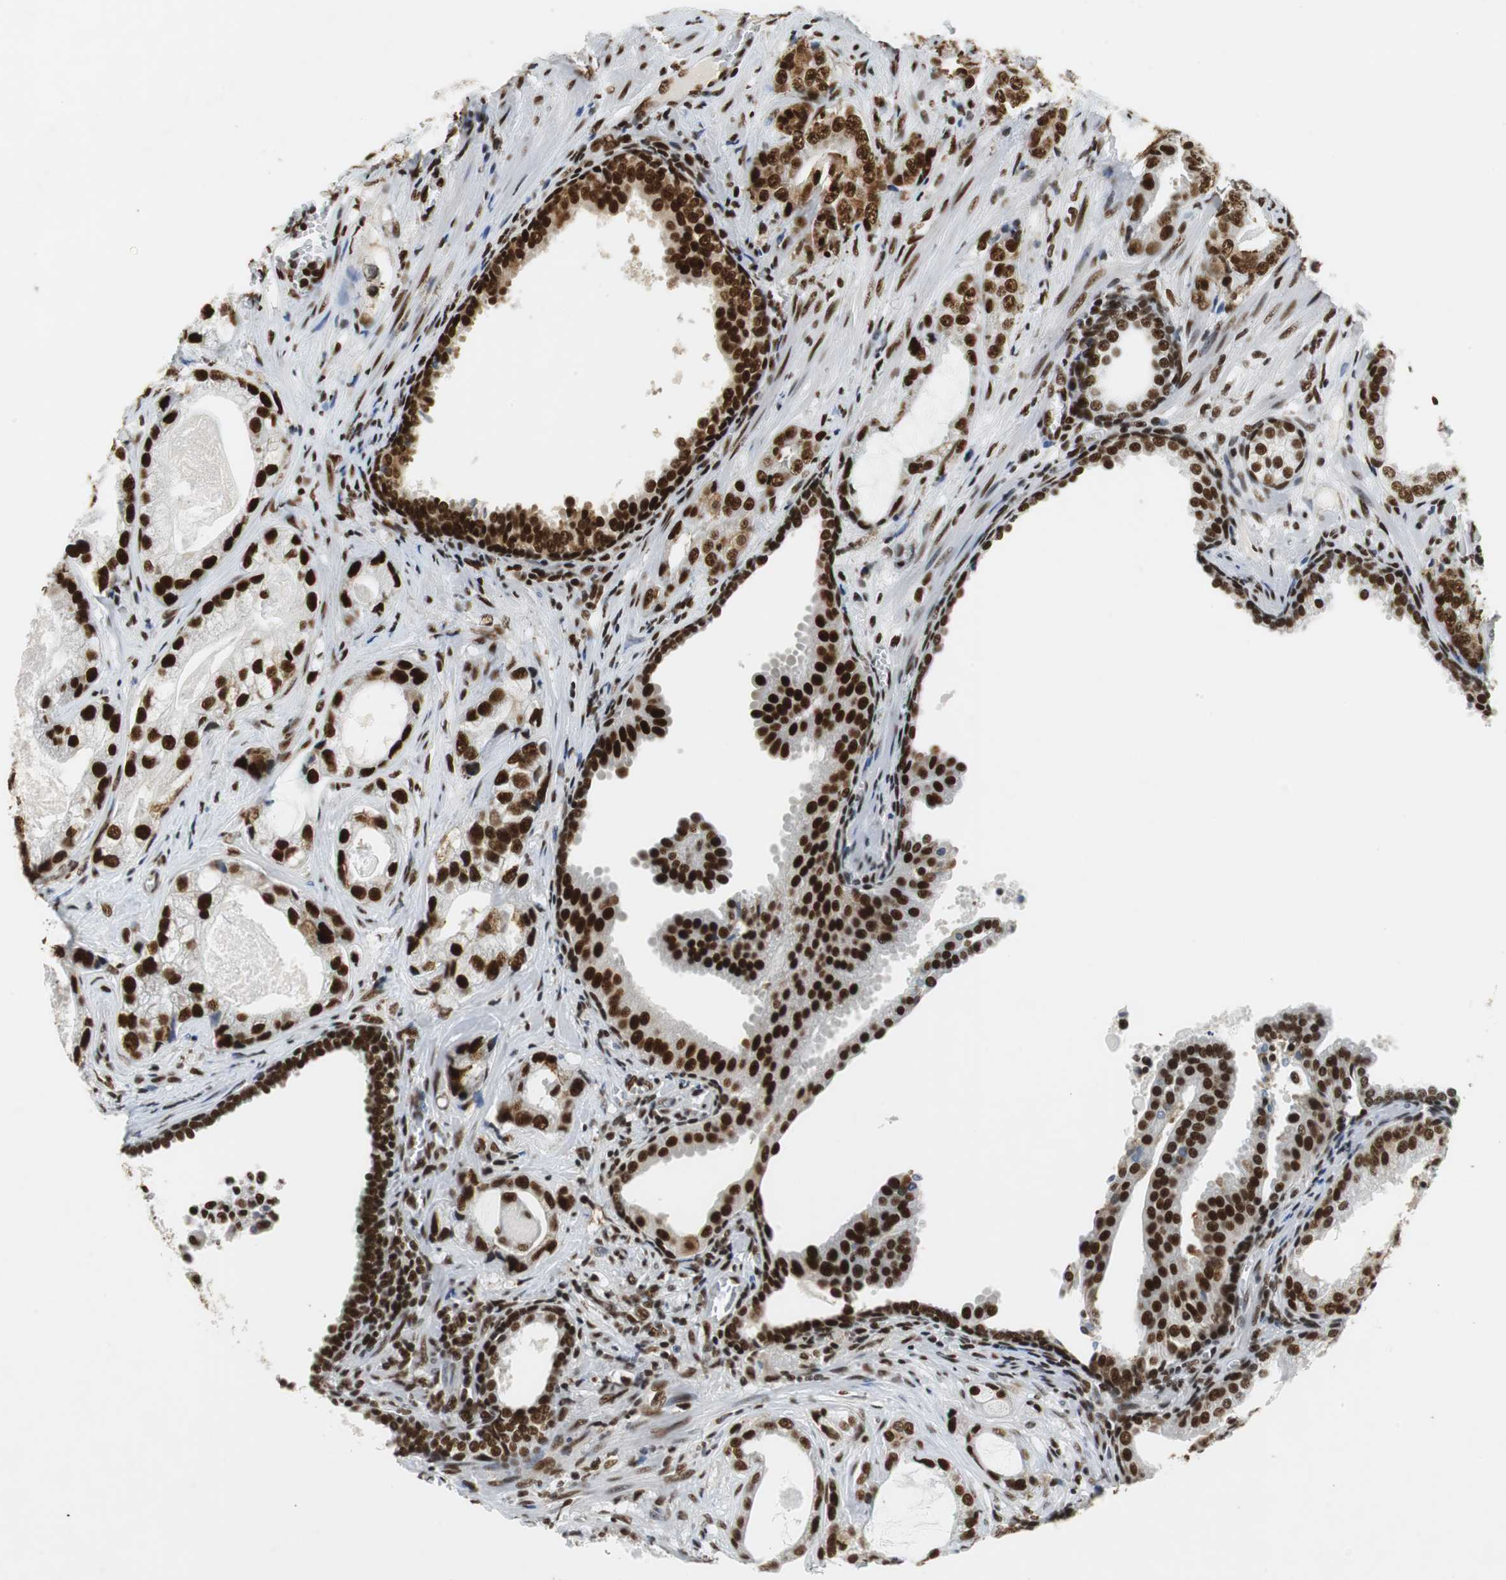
{"staining": {"intensity": "strong", "quantity": ">75%", "location": "cytoplasmic/membranous,nuclear"}, "tissue": "prostate cancer", "cell_type": "Tumor cells", "image_type": "cancer", "snomed": [{"axis": "morphology", "description": "Adenocarcinoma, Low grade"}, {"axis": "topography", "description": "Prostate"}], "caption": "An immunohistochemistry (IHC) photomicrograph of tumor tissue is shown. Protein staining in brown labels strong cytoplasmic/membranous and nuclear positivity in prostate low-grade adenocarcinoma within tumor cells.", "gene": "PRKDC", "patient": {"sex": "male", "age": 59}}